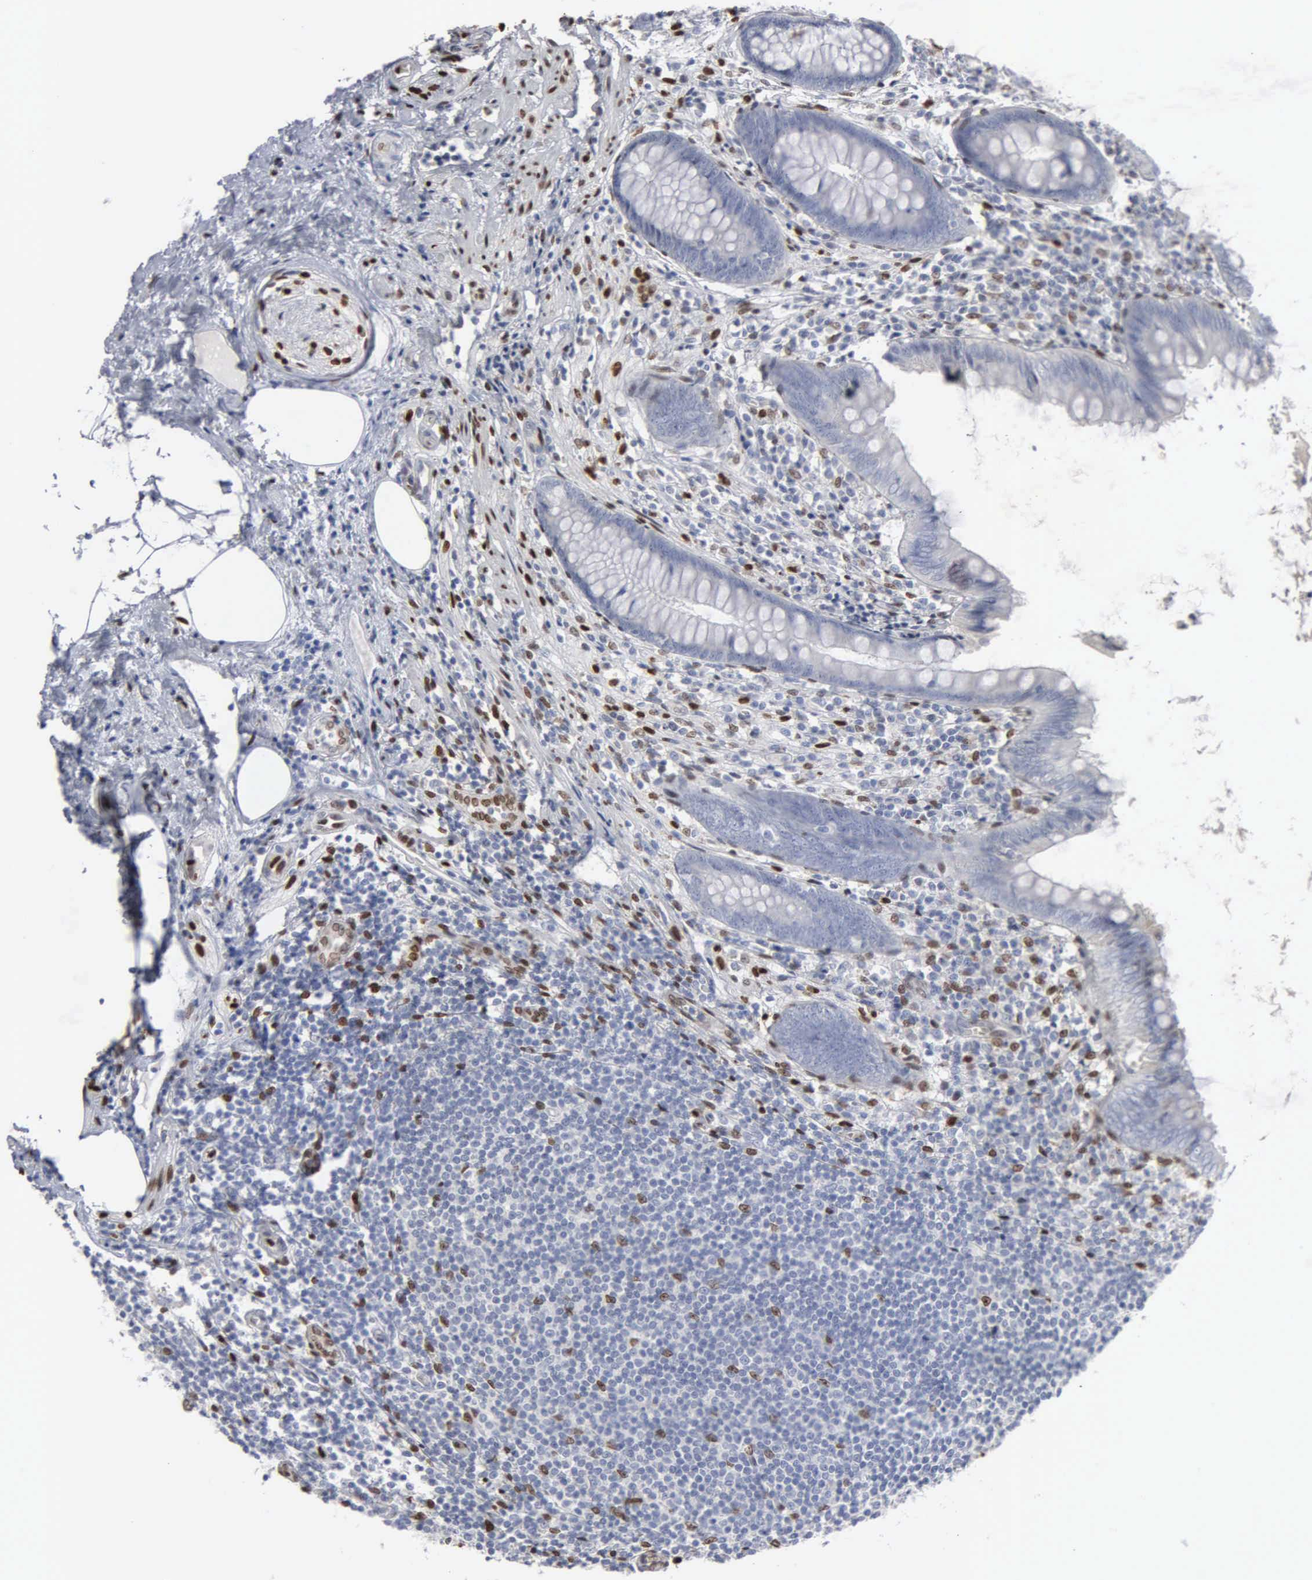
{"staining": {"intensity": "negative", "quantity": "none", "location": "none"}, "tissue": "appendix", "cell_type": "Glandular cells", "image_type": "normal", "snomed": [{"axis": "morphology", "description": "Normal tissue, NOS"}, {"axis": "topography", "description": "Appendix"}], "caption": "Appendix stained for a protein using IHC demonstrates no expression glandular cells.", "gene": "FGF2", "patient": {"sex": "female", "age": 36}}